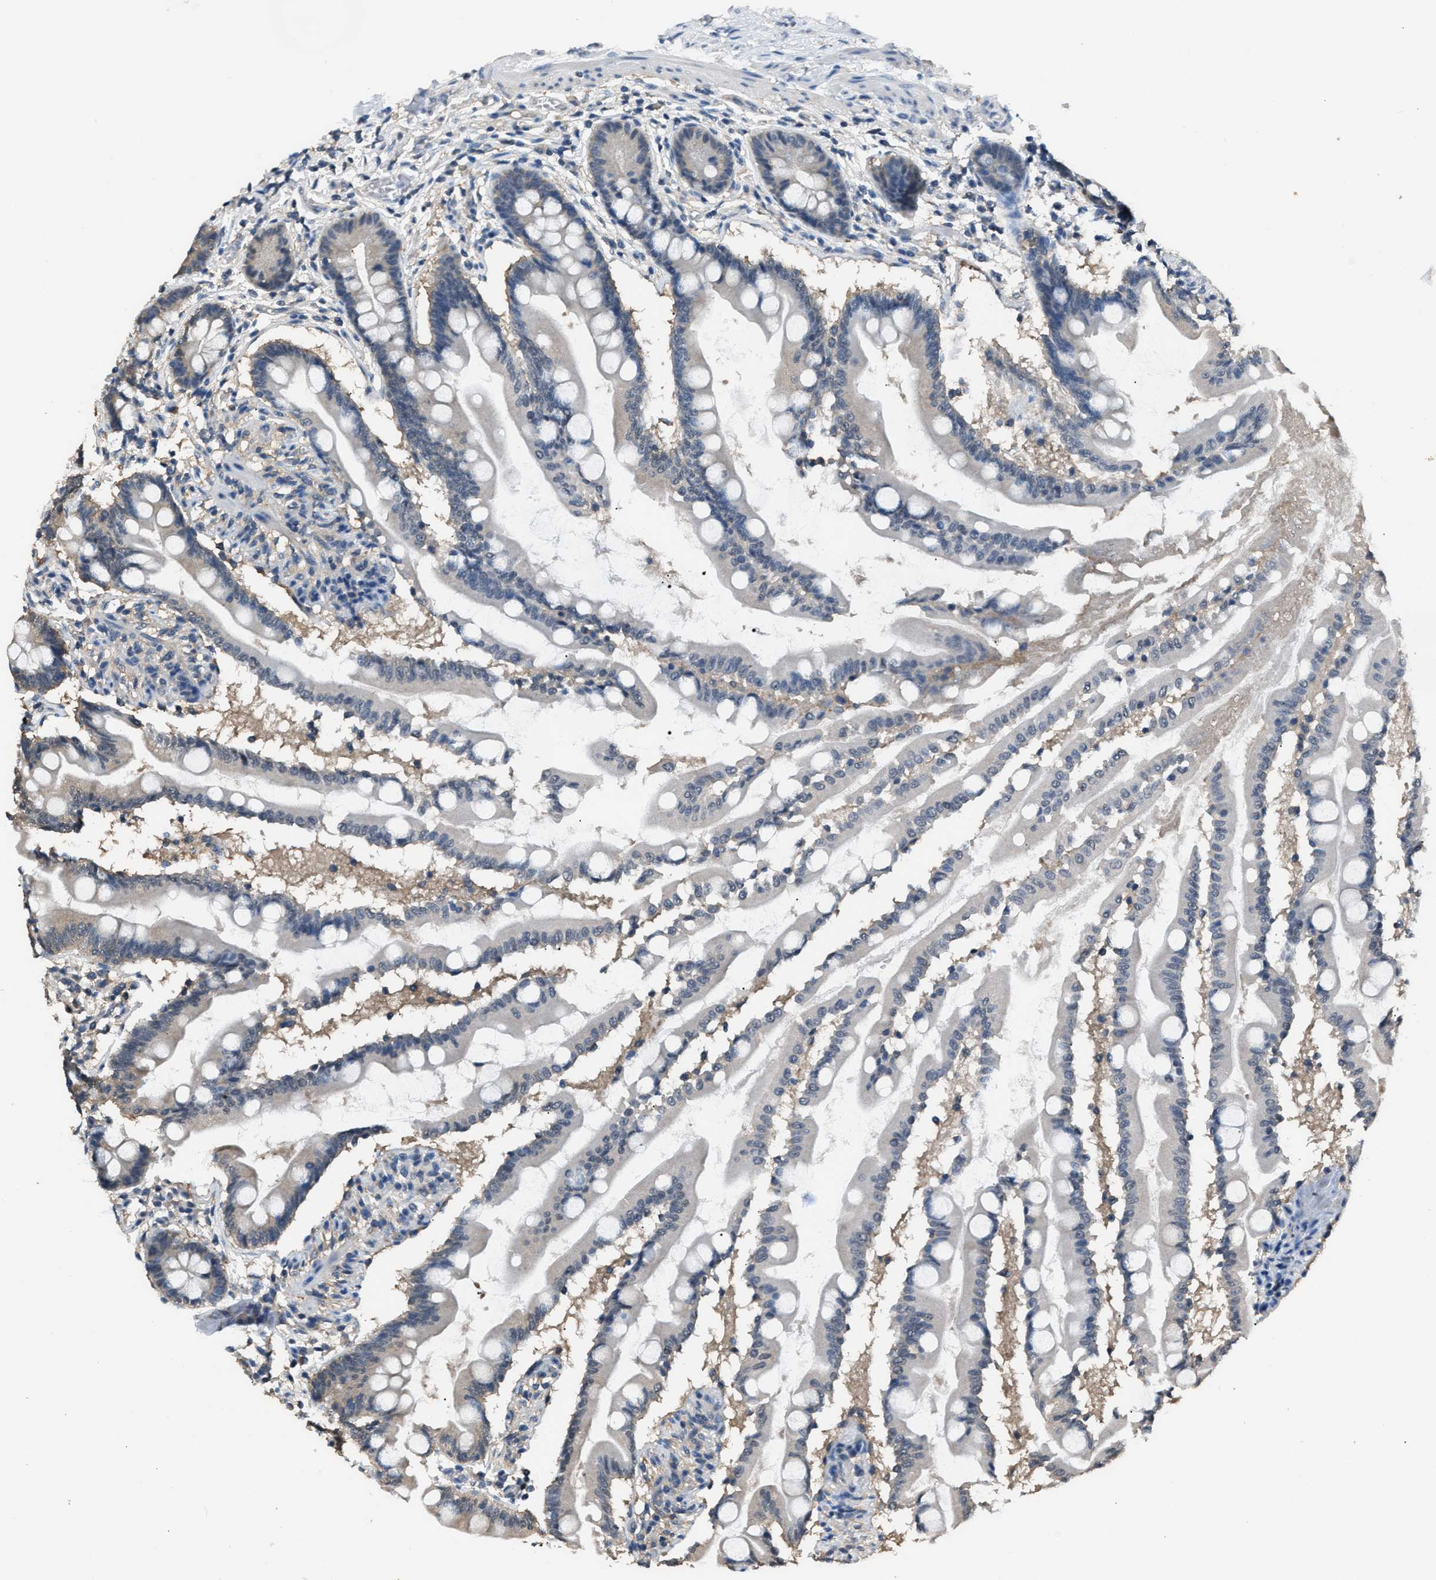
{"staining": {"intensity": "weak", "quantity": "25%-75%", "location": "cytoplasmic/membranous"}, "tissue": "small intestine", "cell_type": "Glandular cells", "image_type": "normal", "snomed": [{"axis": "morphology", "description": "Normal tissue, NOS"}, {"axis": "topography", "description": "Small intestine"}], "caption": "Small intestine stained with IHC demonstrates weak cytoplasmic/membranous expression in approximately 25%-75% of glandular cells.", "gene": "ABCC9", "patient": {"sex": "female", "age": 56}}